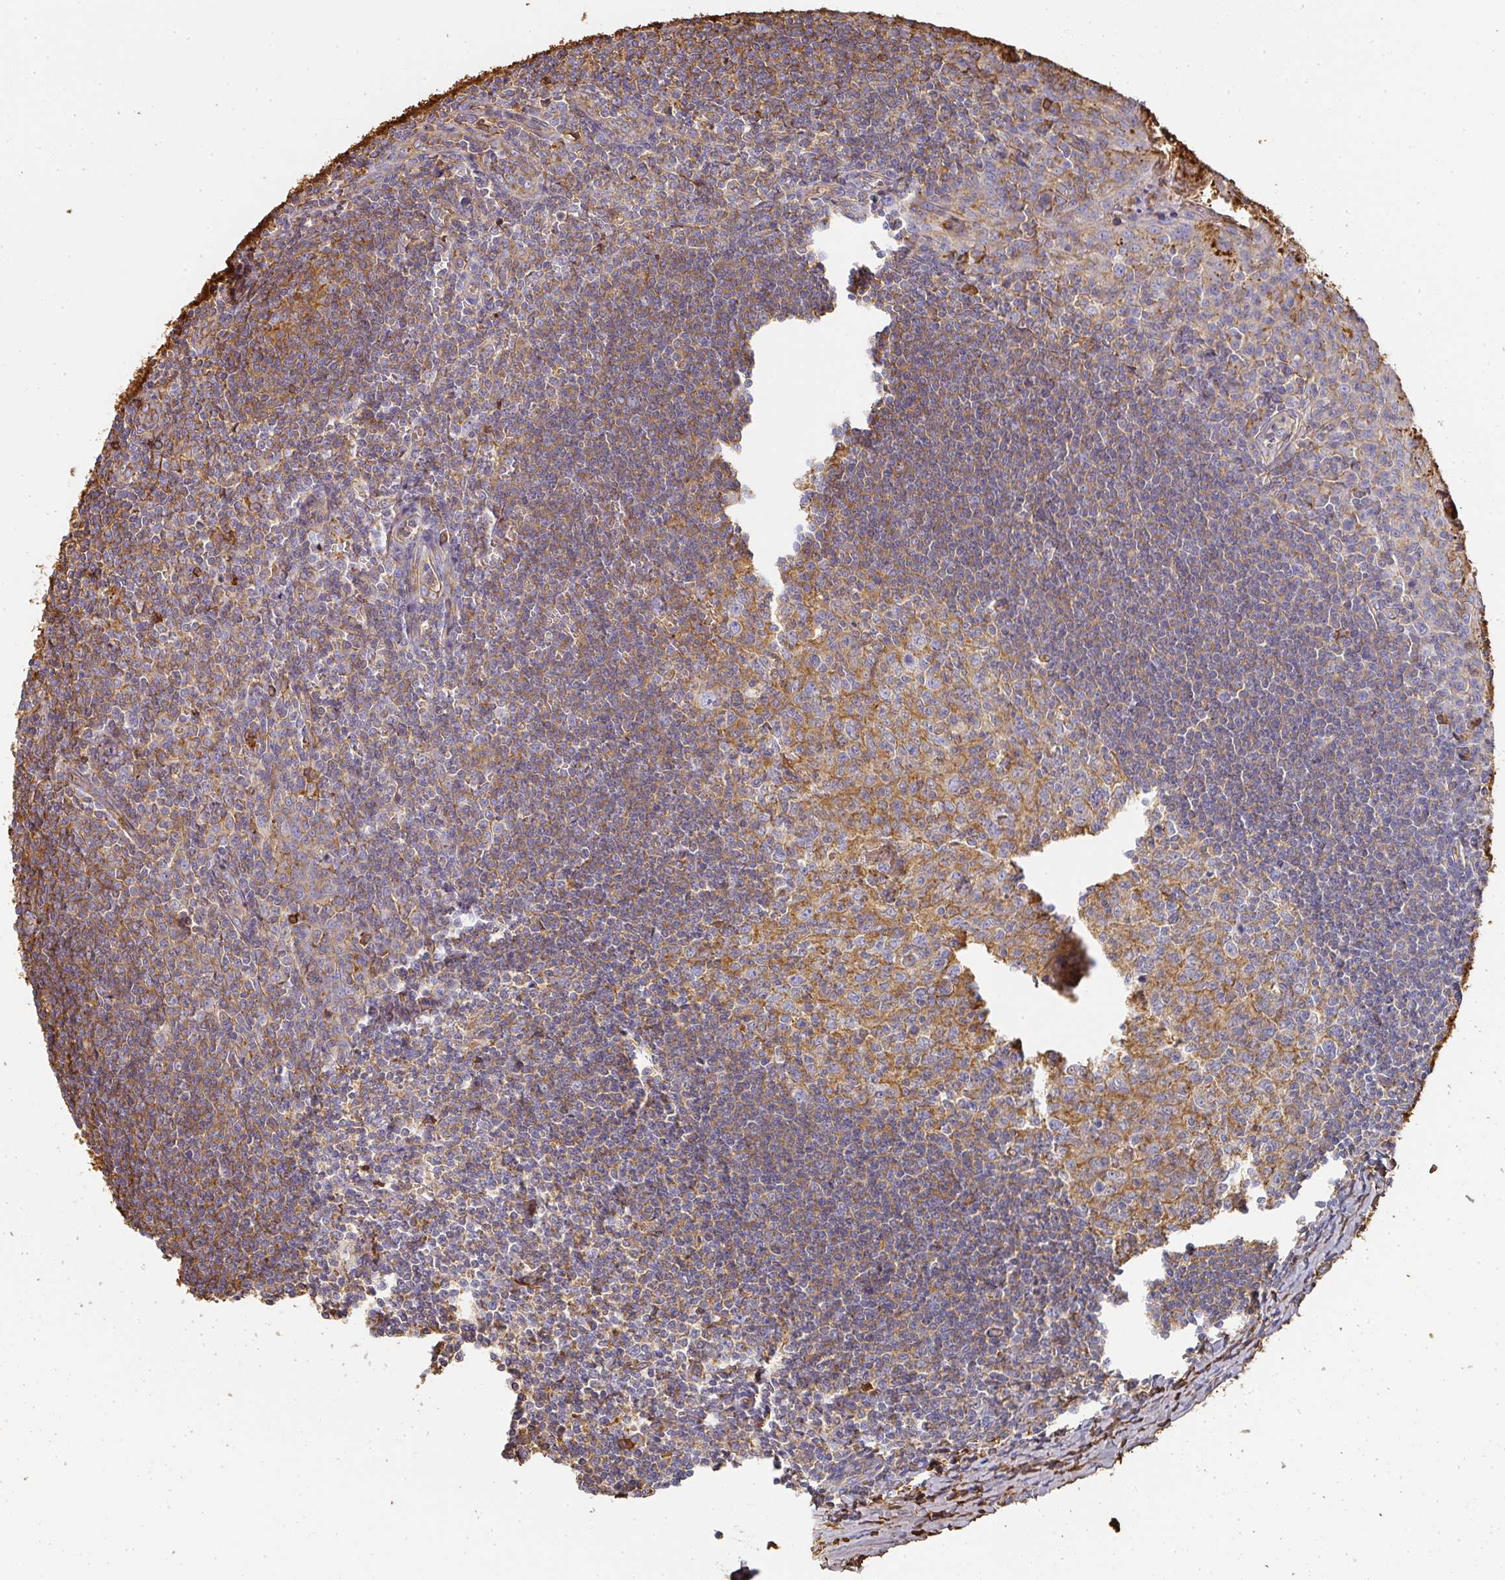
{"staining": {"intensity": "weak", "quantity": "25%-75%", "location": "cytoplasmic/membranous"}, "tissue": "tonsil", "cell_type": "Germinal center cells", "image_type": "normal", "snomed": [{"axis": "morphology", "description": "Normal tissue, NOS"}, {"axis": "topography", "description": "Tonsil"}], "caption": "Immunohistochemistry (IHC) (DAB) staining of unremarkable tonsil reveals weak cytoplasmic/membranous protein staining in about 25%-75% of germinal center cells.", "gene": "ALB", "patient": {"sex": "male", "age": 27}}